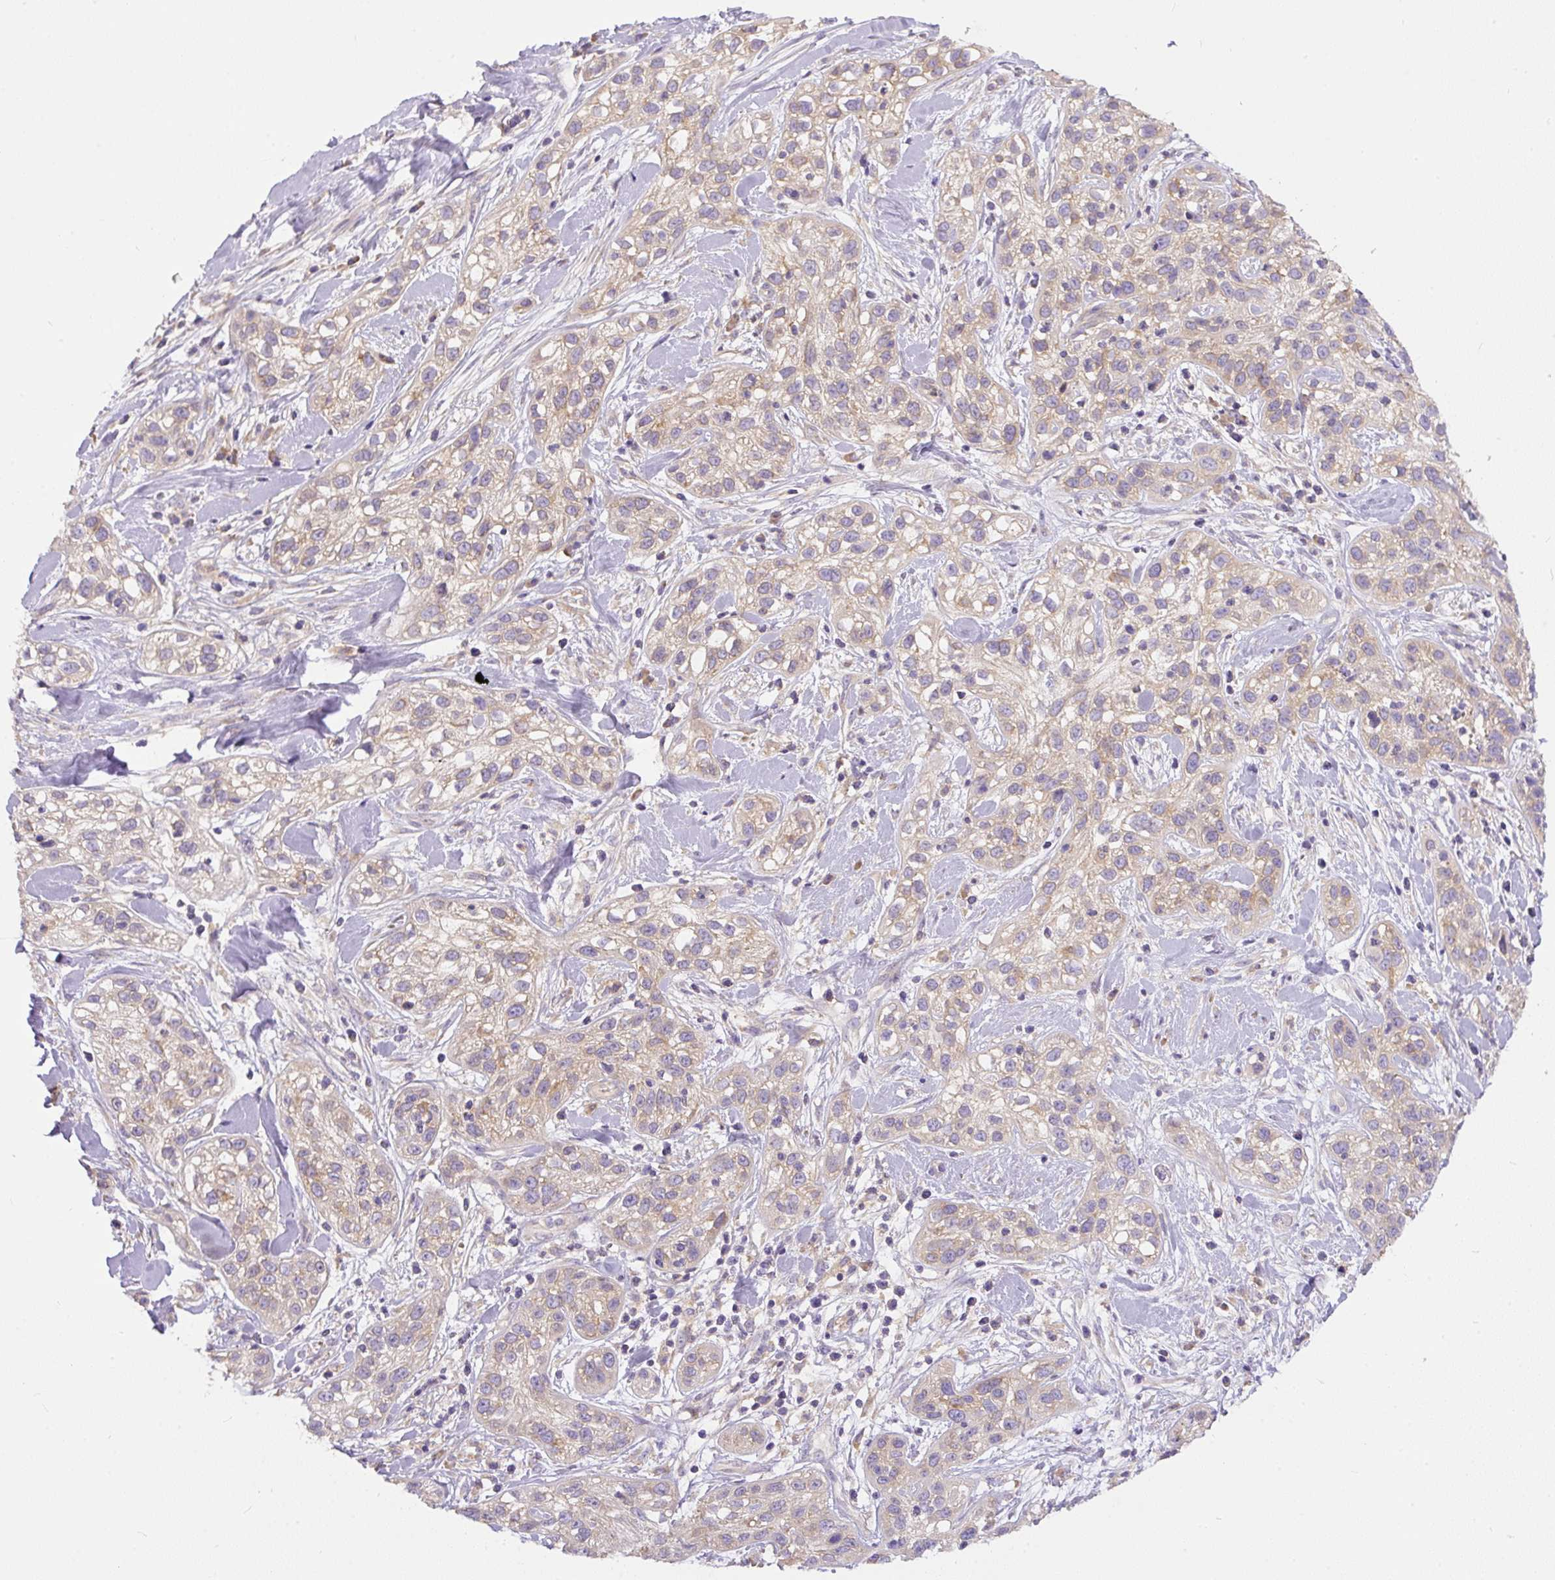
{"staining": {"intensity": "weak", "quantity": "25%-75%", "location": "cytoplasmic/membranous"}, "tissue": "skin cancer", "cell_type": "Tumor cells", "image_type": "cancer", "snomed": [{"axis": "morphology", "description": "Squamous cell carcinoma, NOS"}, {"axis": "topography", "description": "Skin"}], "caption": "This is a histology image of IHC staining of skin cancer (squamous cell carcinoma), which shows weak positivity in the cytoplasmic/membranous of tumor cells.", "gene": "DAPK1", "patient": {"sex": "male", "age": 82}}